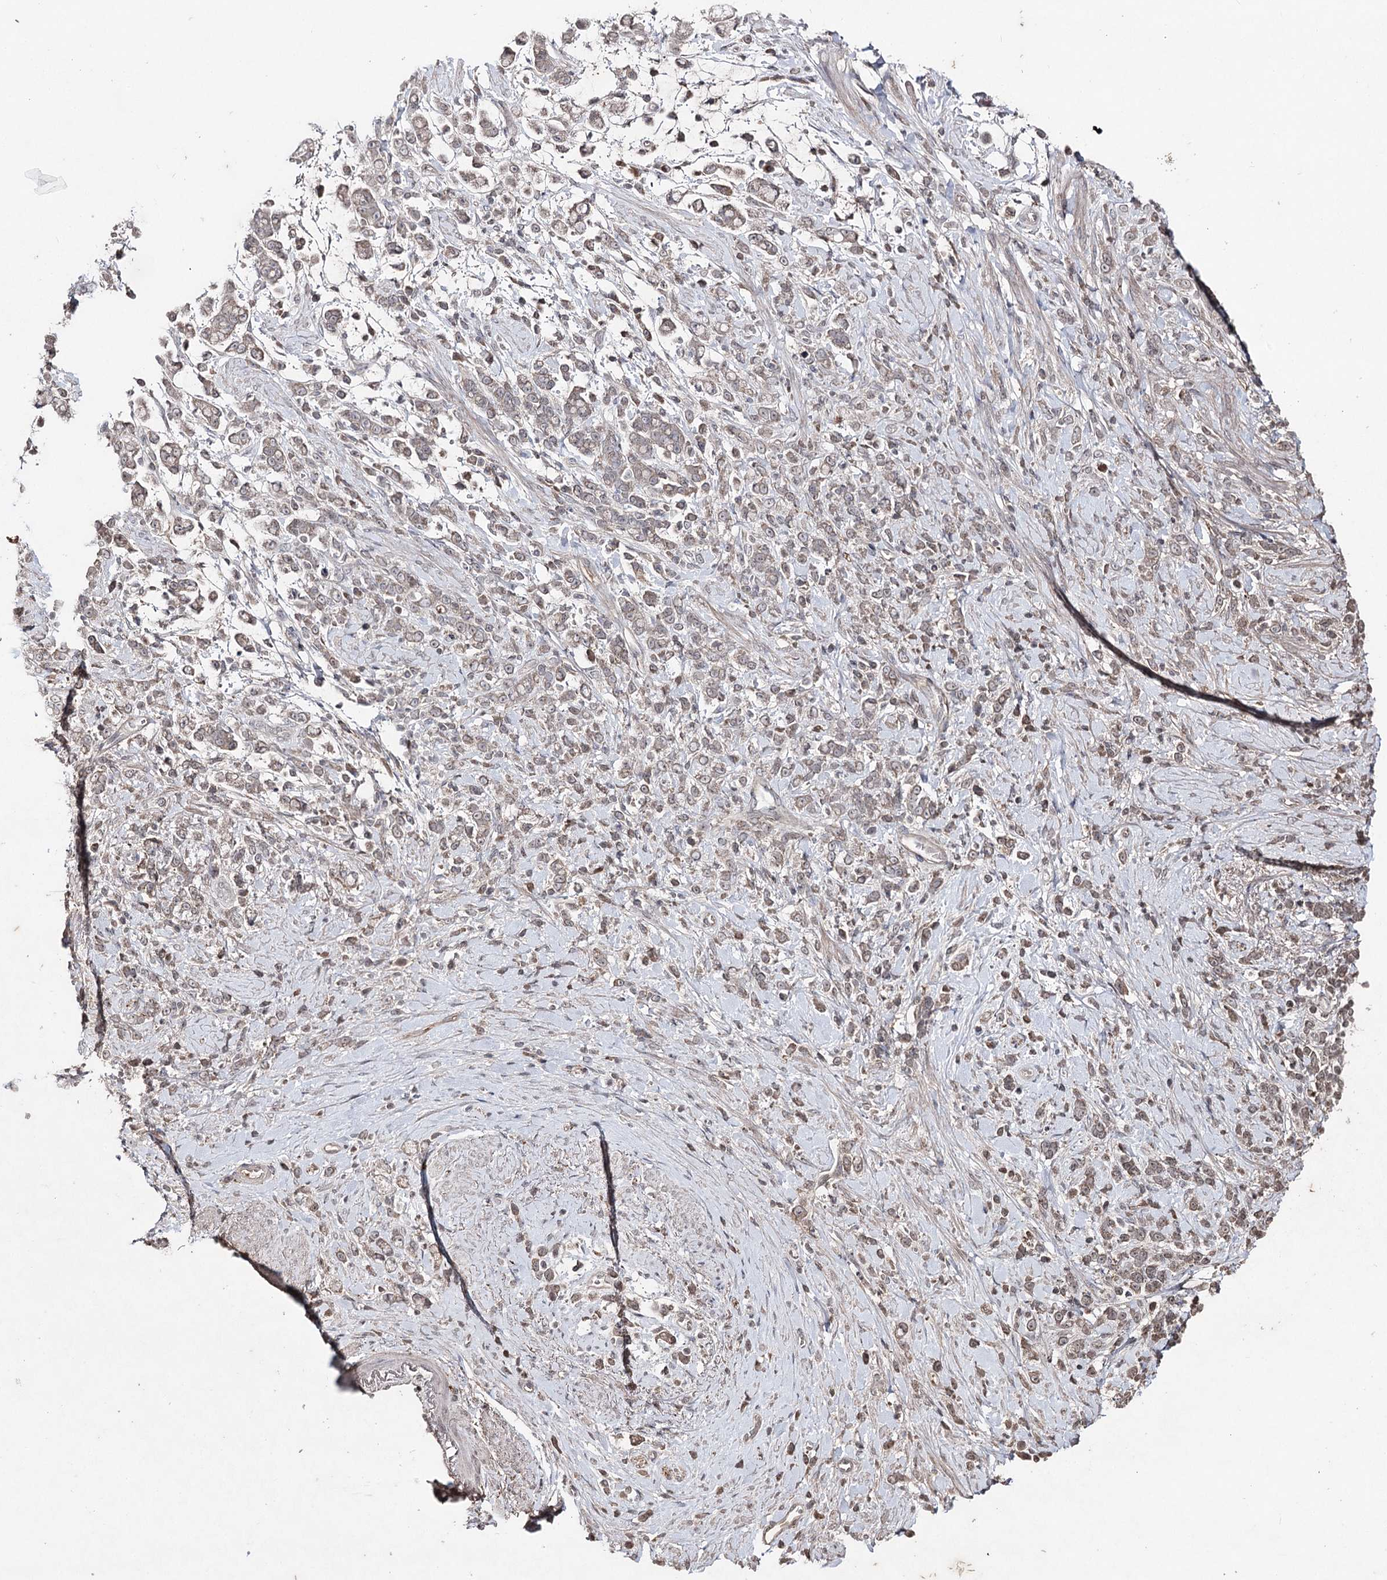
{"staining": {"intensity": "weak", "quantity": "25%-75%", "location": "cytoplasmic/membranous"}, "tissue": "stomach cancer", "cell_type": "Tumor cells", "image_type": "cancer", "snomed": [{"axis": "morphology", "description": "Adenocarcinoma, NOS"}, {"axis": "topography", "description": "Stomach"}], "caption": "Stomach cancer (adenocarcinoma) stained with a protein marker shows weak staining in tumor cells.", "gene": "SYNGR3", "patient": {"sex": "female", "age": 60}}